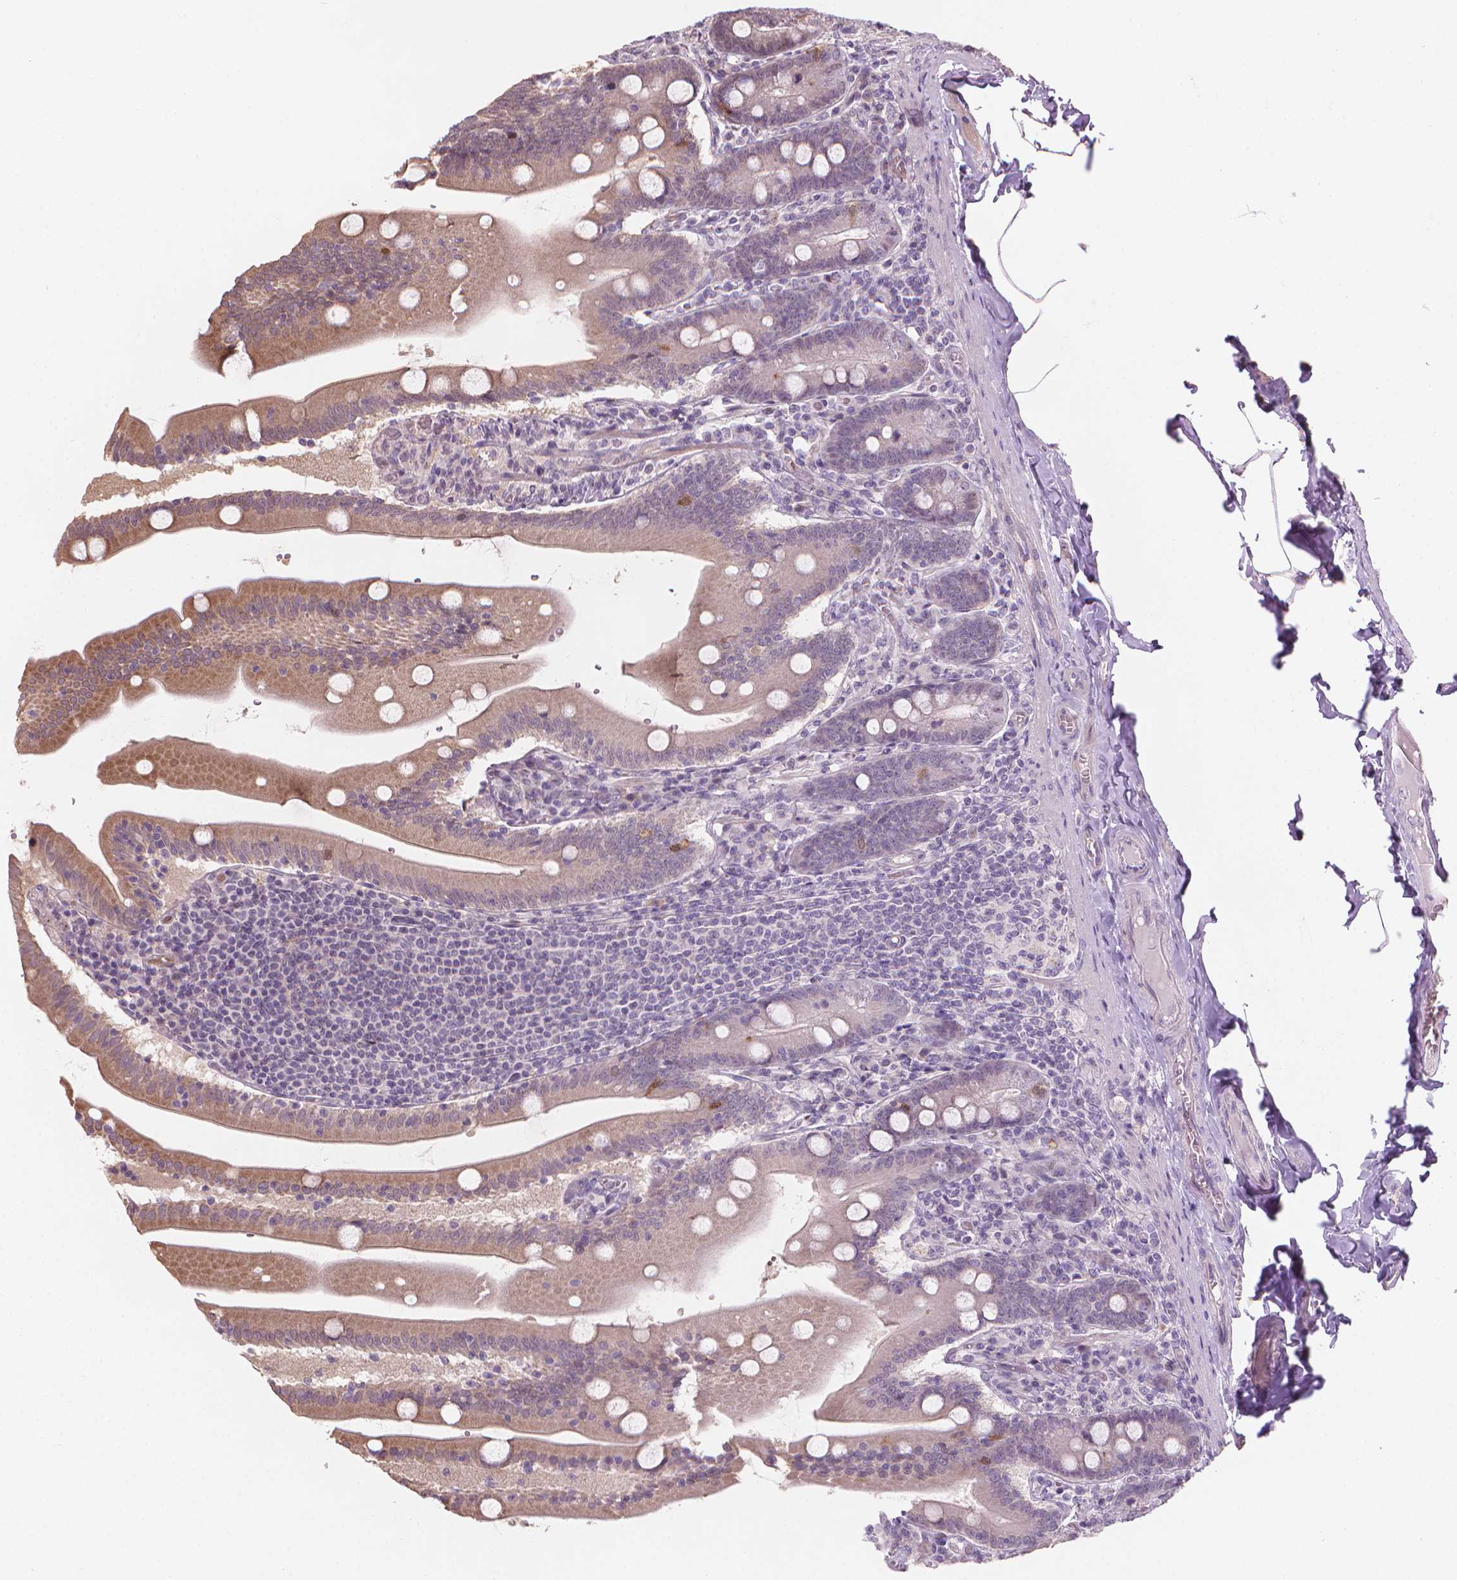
{"staining": {"intensity": "moderate", "quantity": "25%-75%", "location": "cytoplasmic/membranous,nuclear"}, "tissue": "small intestine", "cell_type": "Glandular cells", "image_type": "normal", "snomed": [{"axis": "morphology", "description": "Normal tissue, NOS"}, {"axis": "topography", "description": "Small intestine"}], "caption": "Protein positivity by immunohistochemistry (IHC) exhibits moderate cytoplasmic/membranous,nuclear positivity in approximately 25%-75% of glandular cells in normal small intestine.", "gene": "IFFO1", "patient": {"sex": "male", "age": 37}}